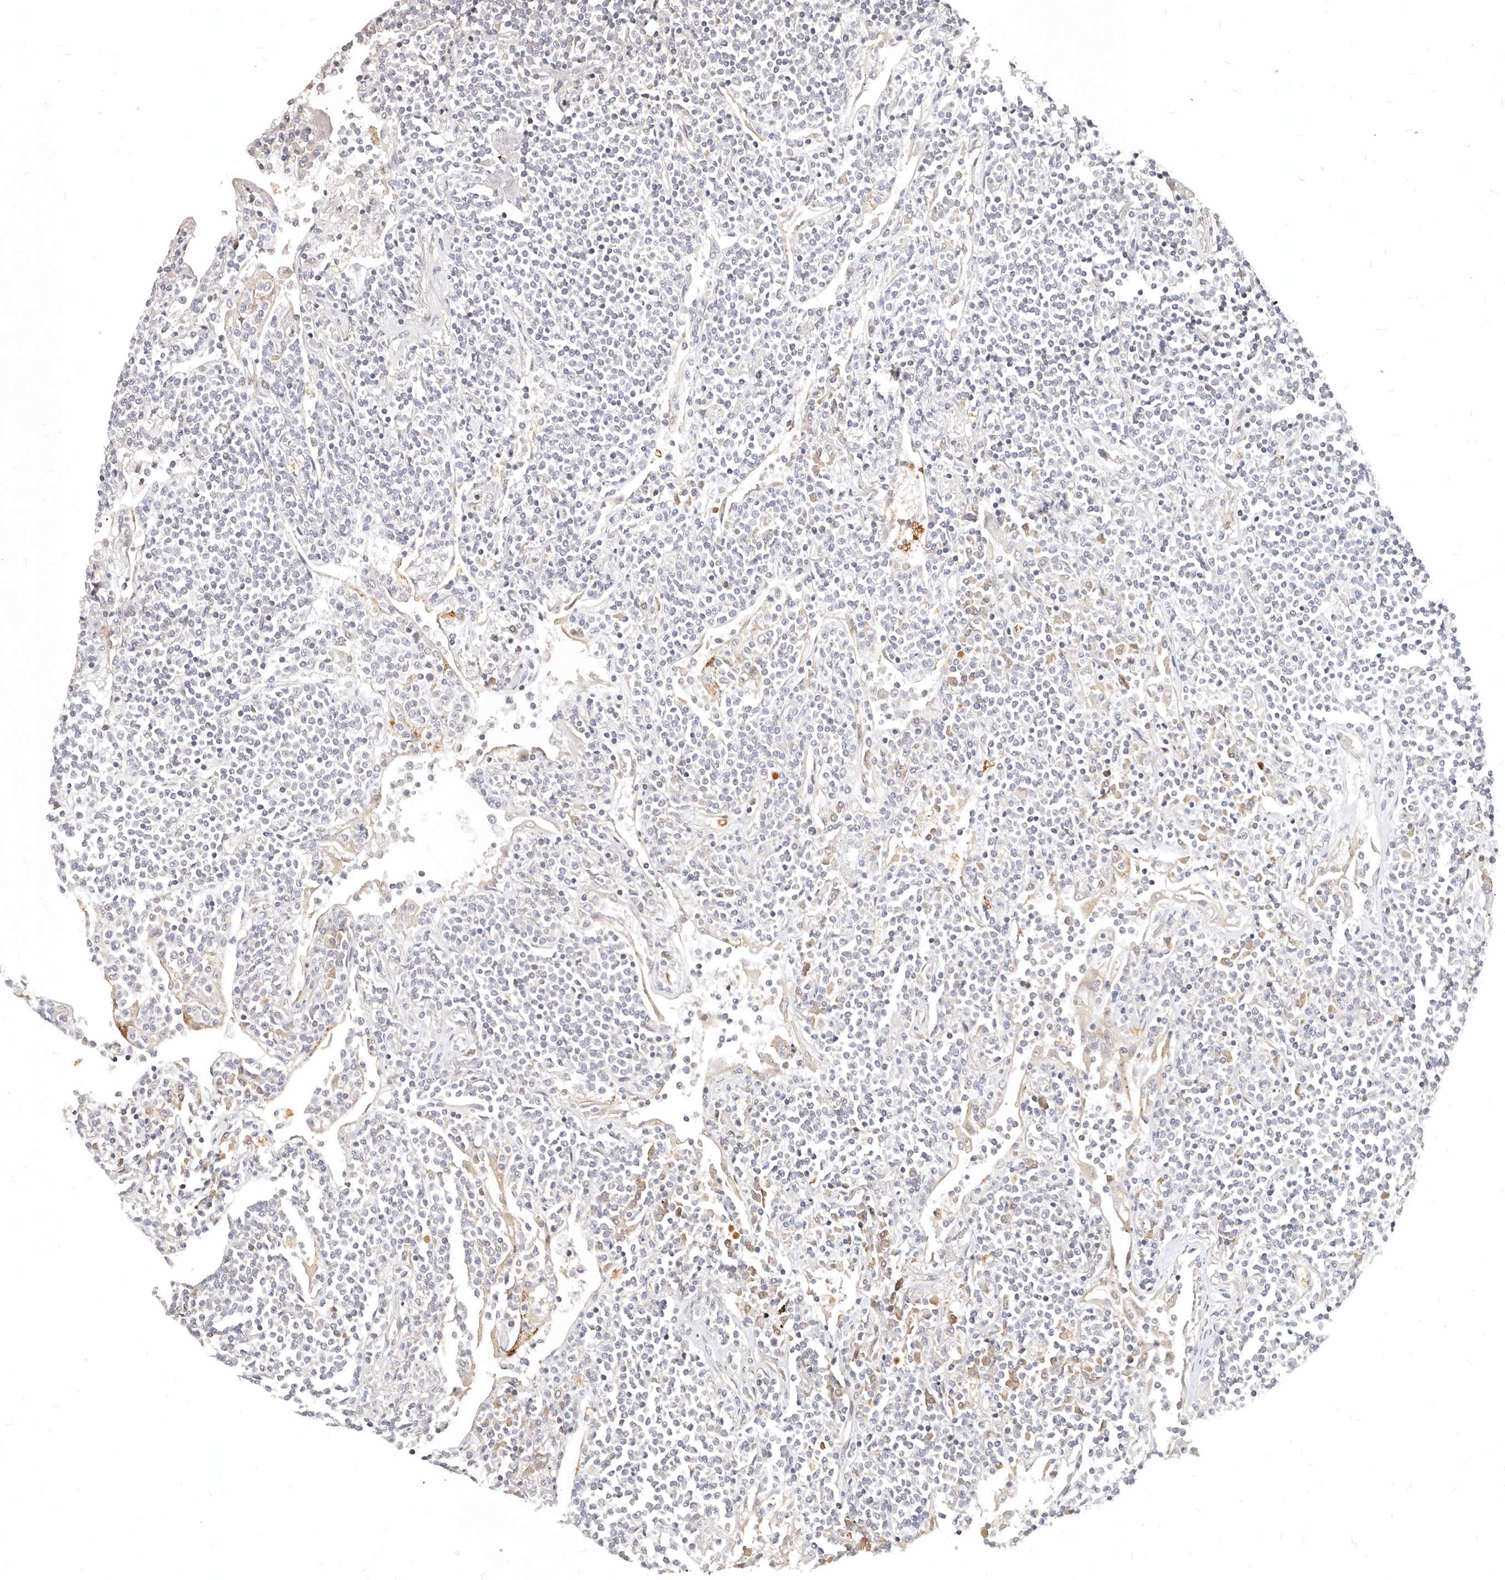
{"staining": {"intensity": "negative", "quantity": "none", "location": "none"}, "tissue": "lymphoma", "cell_type": "Tumor cells", "image_type": "cancer", "snomed": [{"axis": "morphology", "description": "Malignant lymphoma, non-Hodgkin's type, Low grade"}, {"axis": "topography", "description": "Lung"}], "caption": "Tumor cells are negative for brown protein staining in low-grade malignant lymphoma, non-Hodgkin's type.", "gene": "USP49", "patient": {"sex": "female", "age": 71}}